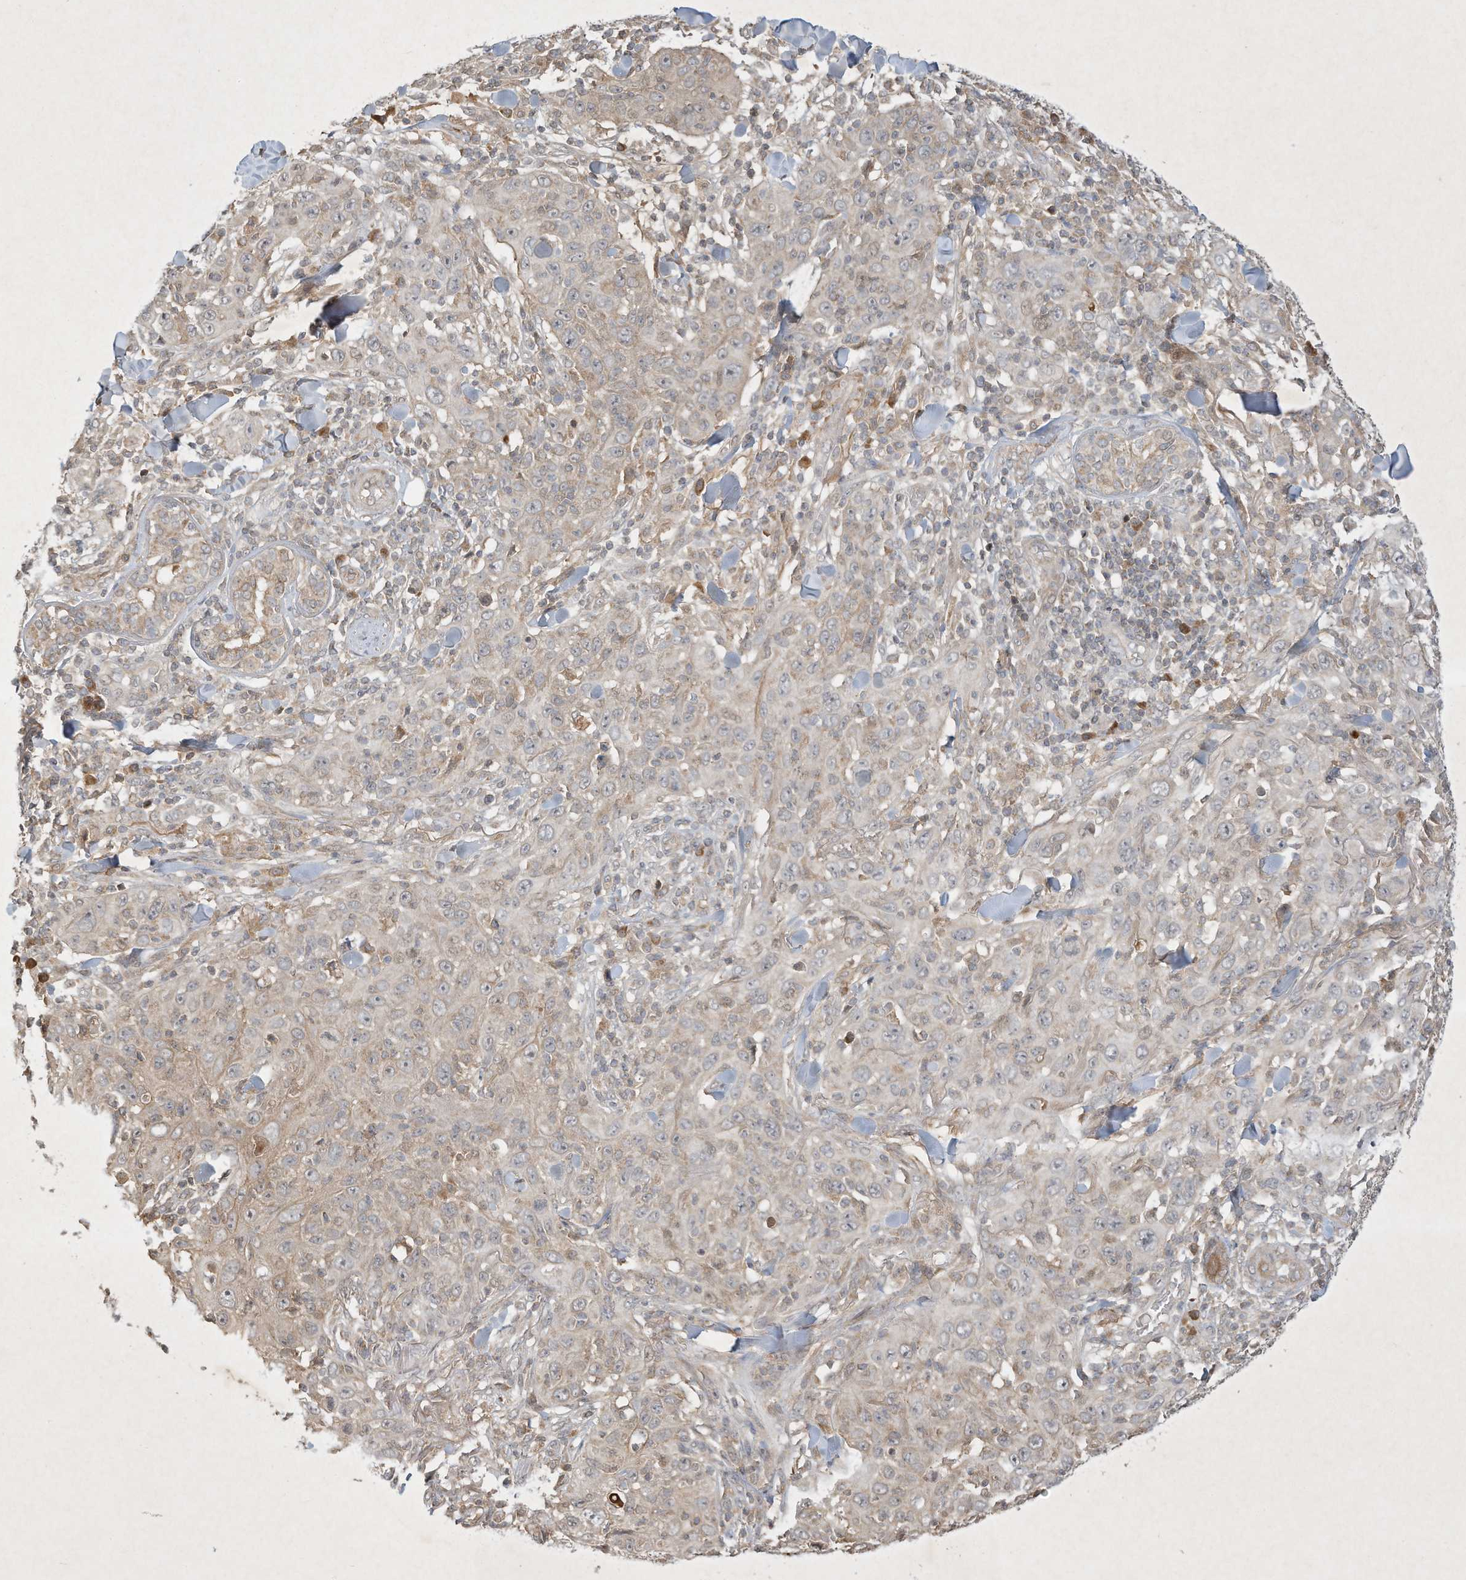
{"staining": {"intensity": "weak", "quantity": "25%-75%", "location": "cytoplasmic/membranous"}, "tissue": "skin cancer", "cell_type": "Tumor cells", "image_type": "cancer", "snomed": [{"axis": "morphology", "description": "Squamous cell carcinoma, NOS"}, {"axis": "topography", "description": "Skin"}], "caption": "Protein analysis of skin cancer (squamous cell carcinoma) tissue reveals weak cytoplasmic/membranous positivity in approximately 25%-75% of tumor cells.", "gene": "BTRC", "patient": {"sex": "female", "age": 88}}